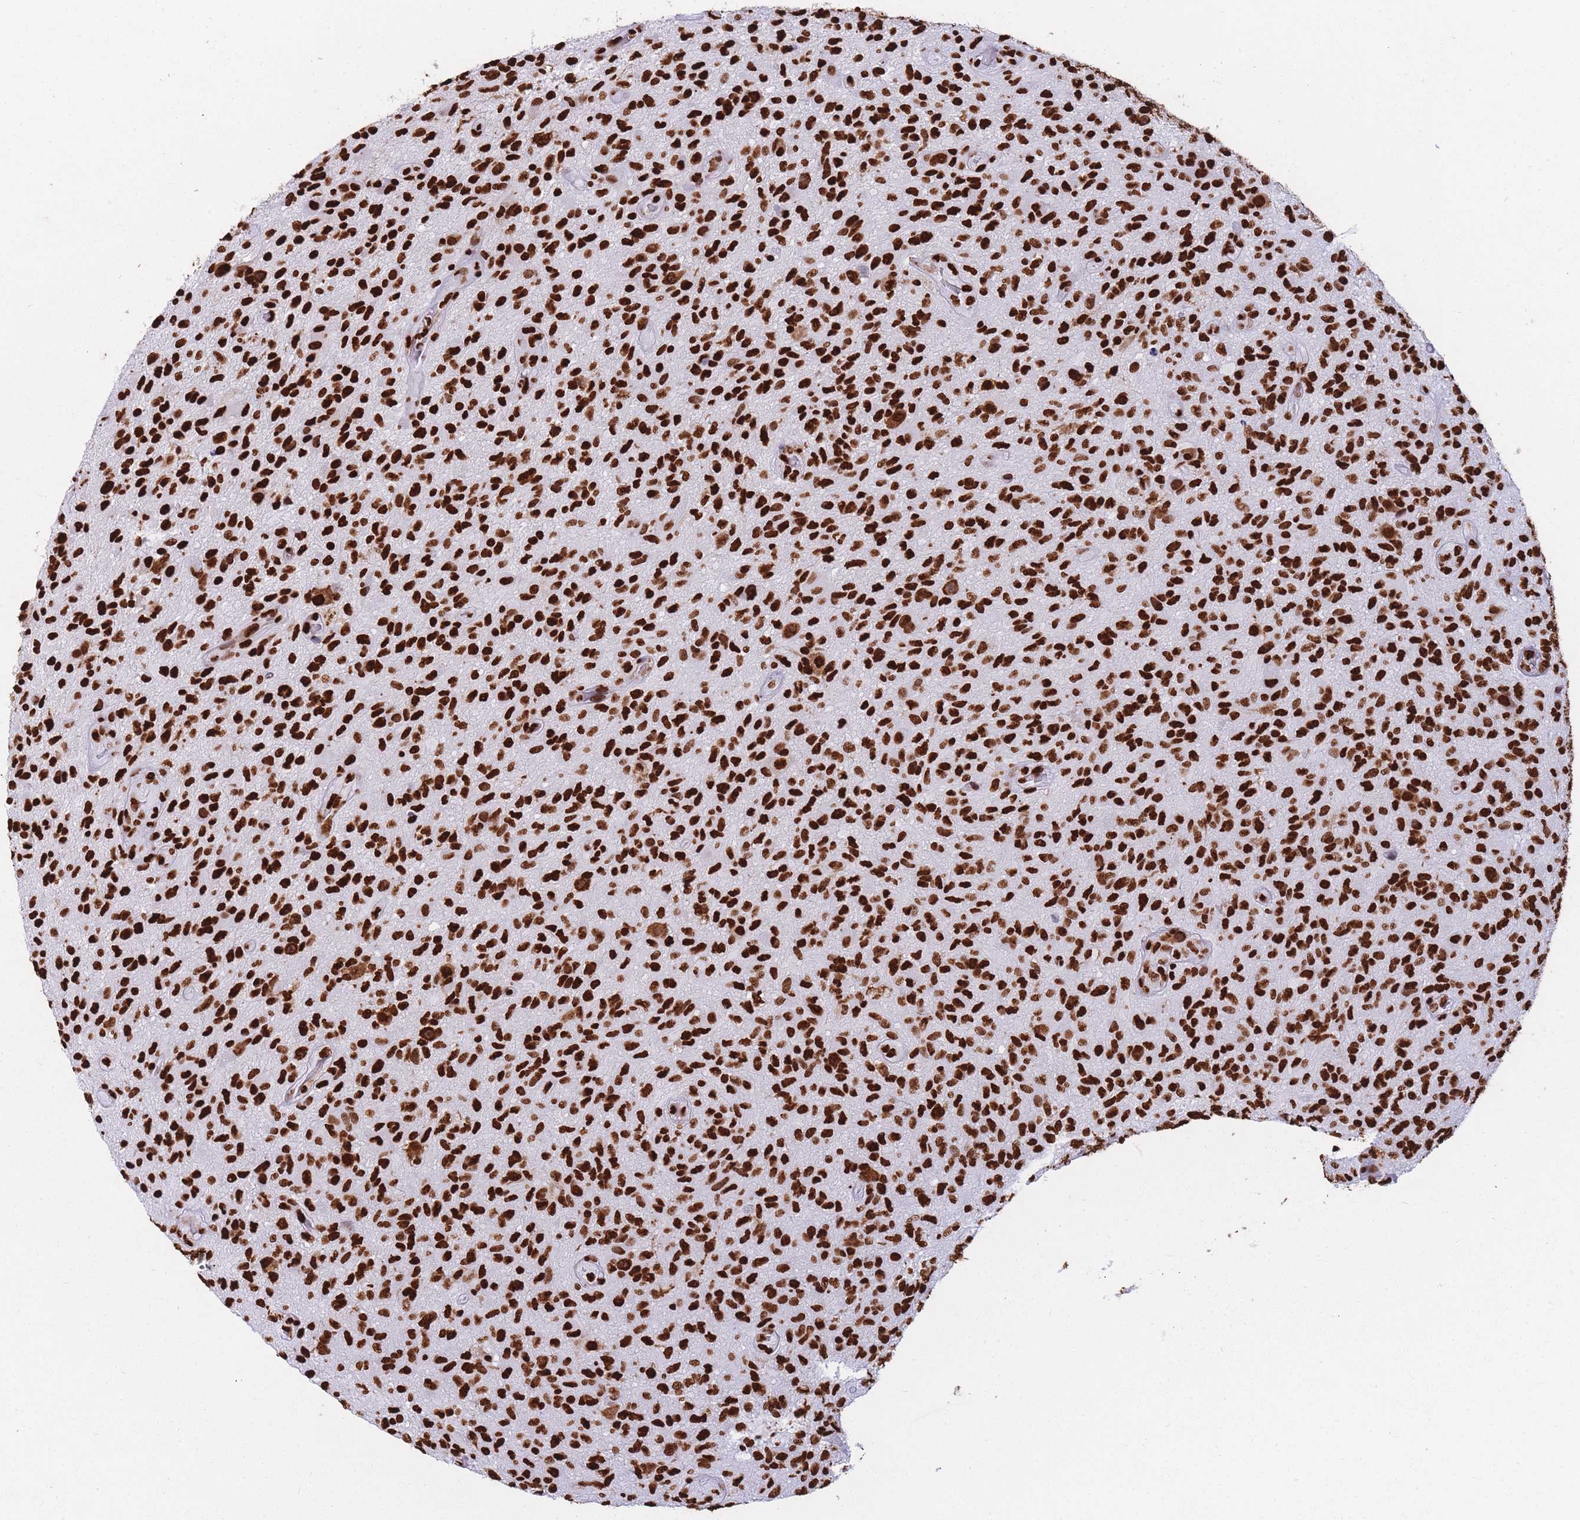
{"staining": {"intensity": "strong", "quantity": ">75%", "location": "nuclear"}, "tissue": "glioma", "cell_type": "Tumor cells", "image_type": "cancer", "snomed": [{"axis": "morphology", "description": "Glioma, malignant, High grade"}, {"axis": "topography", "description": "Brain"}], "caption": "The histopathology image demonstrates a brown stain indicating the presence of a protein in the nuclear of tumor cells in malignant glioma (high-grade).", "gene": "HNRNPUL1", "patient": {"sex": "male", "age": 47}}